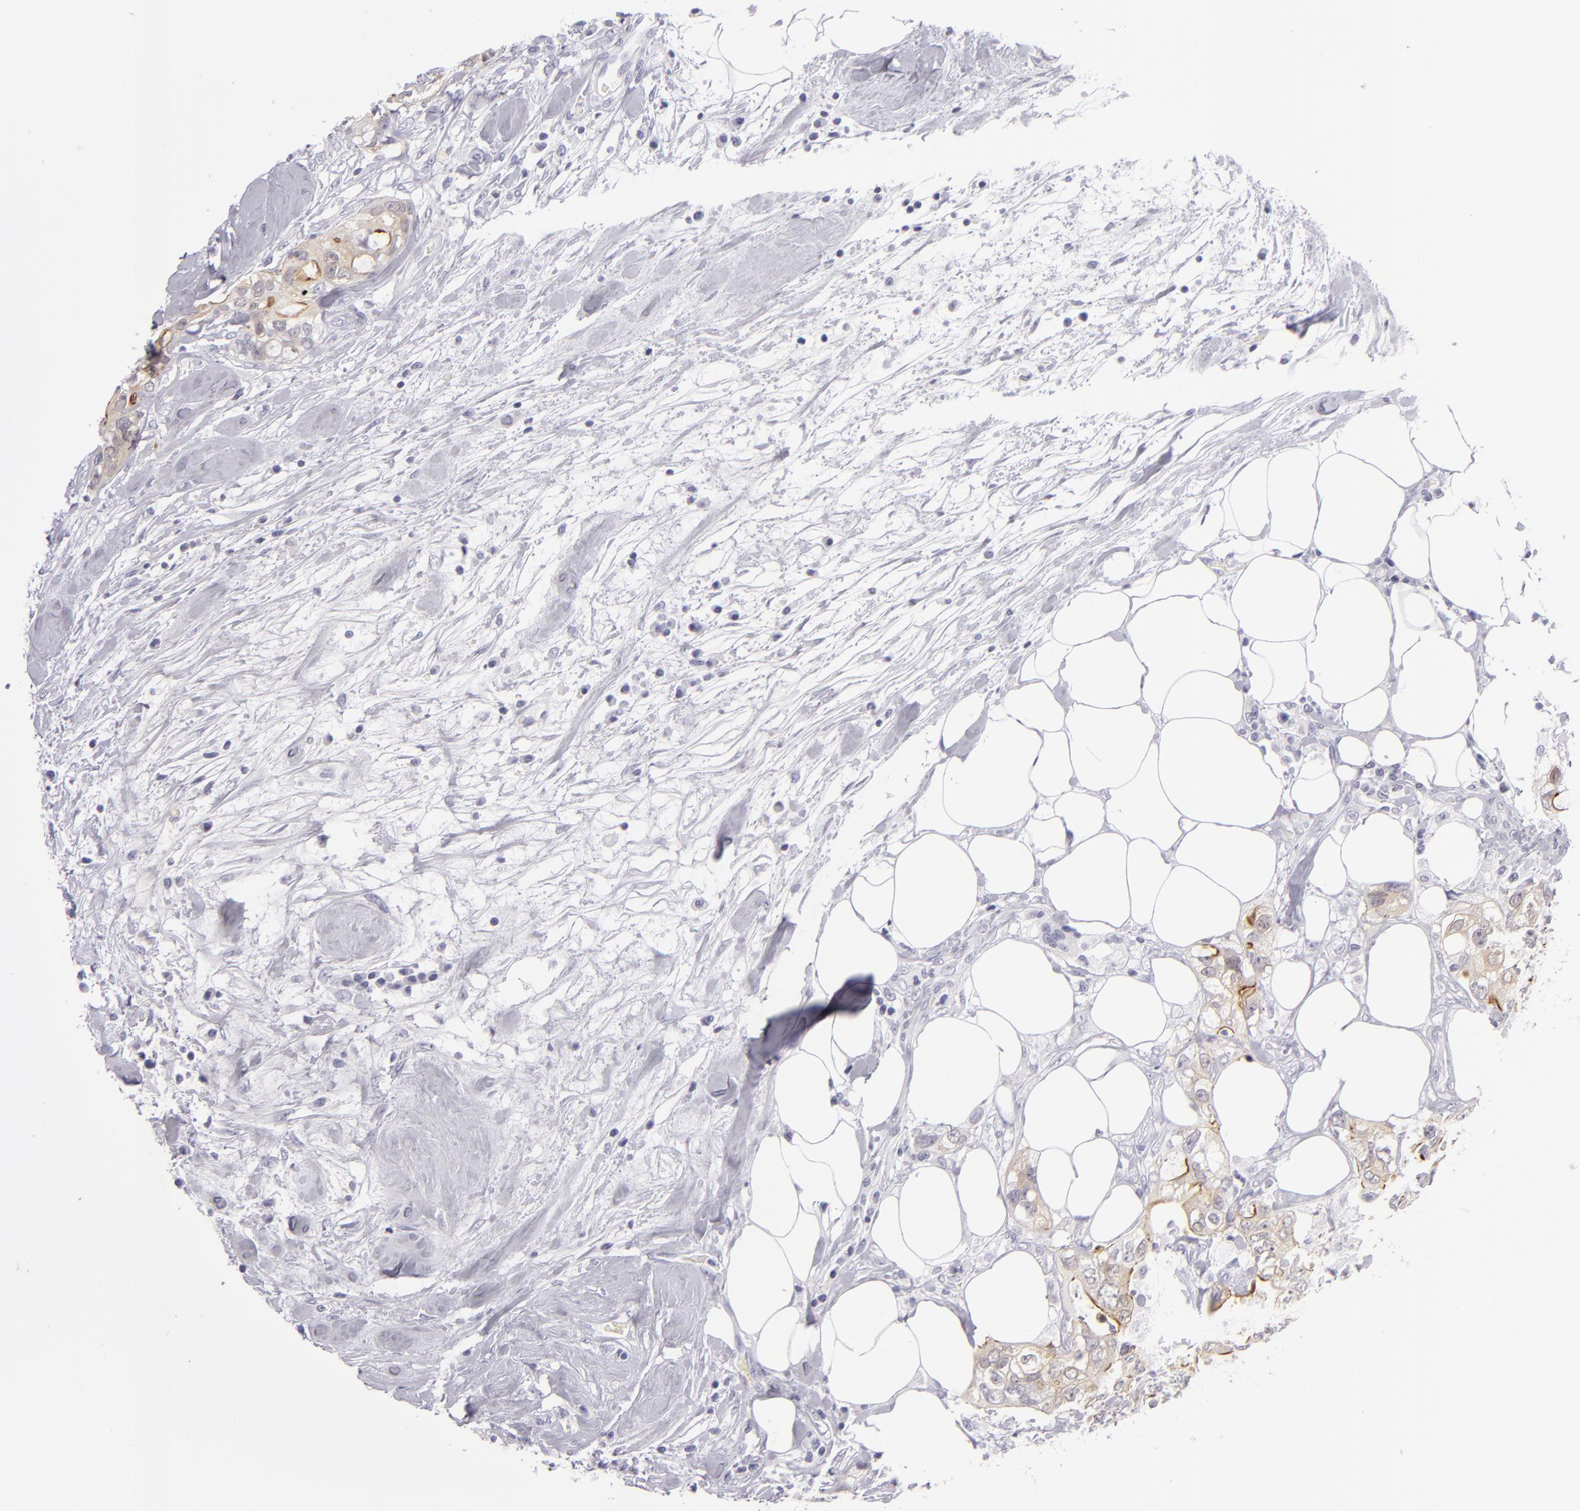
{"staining": {"intensity": "negative", "quantity": "none", "location": "none"}, "tissue": "colorectal cancer", "cell_type": "Tumor cells", "image_type": "cancer", "snomed": [{"axis": "morphology", "description": "Adenocarcinoma, NOS"}, {"axis": "topography", "description": "Rectum"}], "caption": "This is an immunohistochemistry (IHC) histopathology image of human colorectal adenocarcinoma. There is no expression in tumor cells.", "gene": "VIL1", "patient": {"sex": "female", "age": 57}}